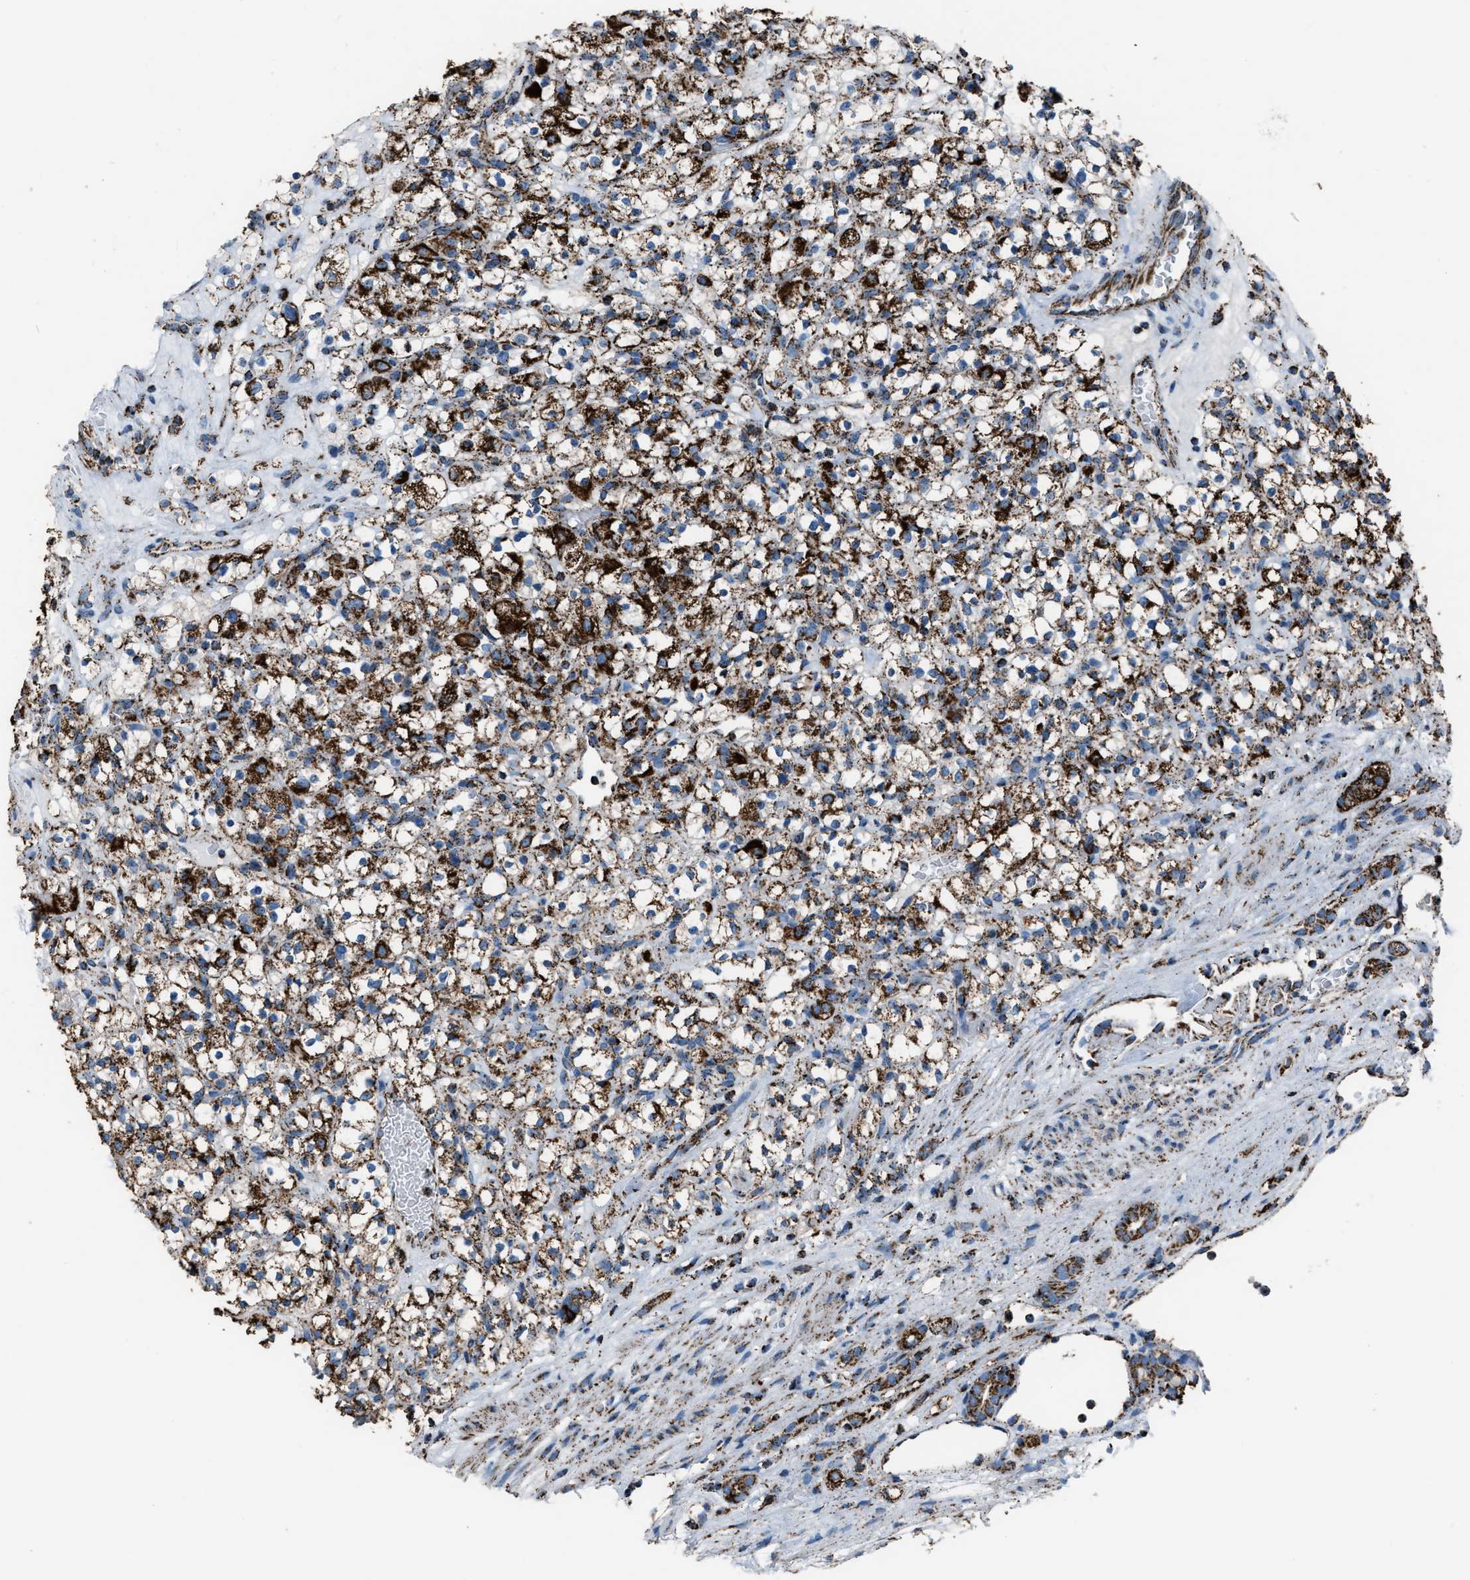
{"staining": {"intensity": "strong", "quantity": ">75%", "location": "cytoplasmic/membranous"}, "tissue": "renal cancer", "cell_type": "Tumor cells", "image_type": "cancer", "snomed": [{"axis": "morphology", "description": "Normal tissue, NOS"}, {"axis": "morphology", "description": "Adenocarcinoma, NOS"}, {"axis": "topography", "description": "Kidney"}], "caption": "Strong cytoplasmic/membranous positivity is identified in about >75% of tumor cells in renal cancer (adenocarcinoma).", "gene": "MDH2", "patient": {"sex": "female", "age": 72}}